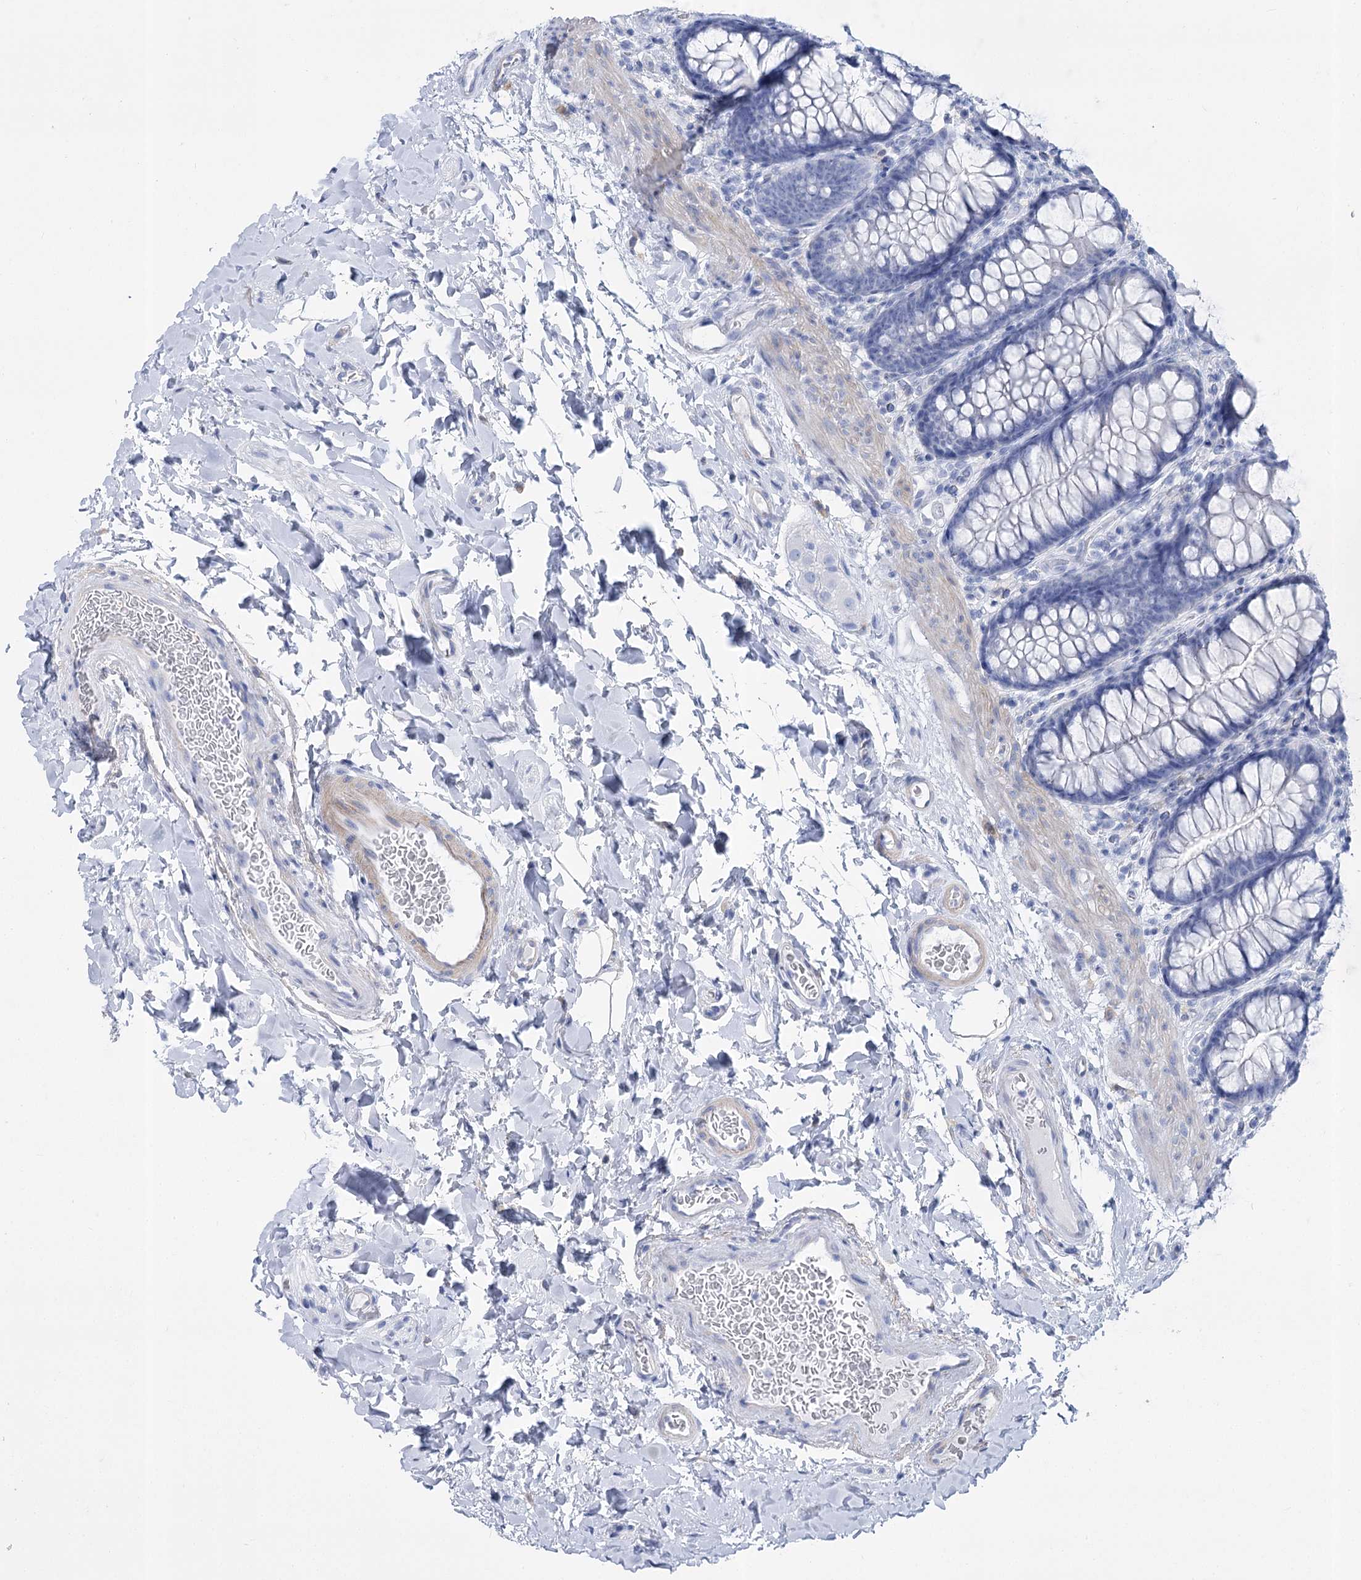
{"staining": {"intensity": "negative", "quantity": "none", "location": "none"}, "tissue": "colon", "cell_type": "Endothelial cells", "image_type": "normal", "snomed": [{"axis": "morphology", "description": "Normal tissue, NOS"}, {"axis": "topography", "description": "Colon"}], "caption": "A high-resolution image shows IHC staining of normal colon, which displays no significant positivity in endothelial cells. (Stains: DAB immunohistochemistry with hematoxylin counter stain, Microscopy: brightfield microscopy at high magnification).", "gene": "PCDHA1", "patient": {"sex": "female", "age": 62}}